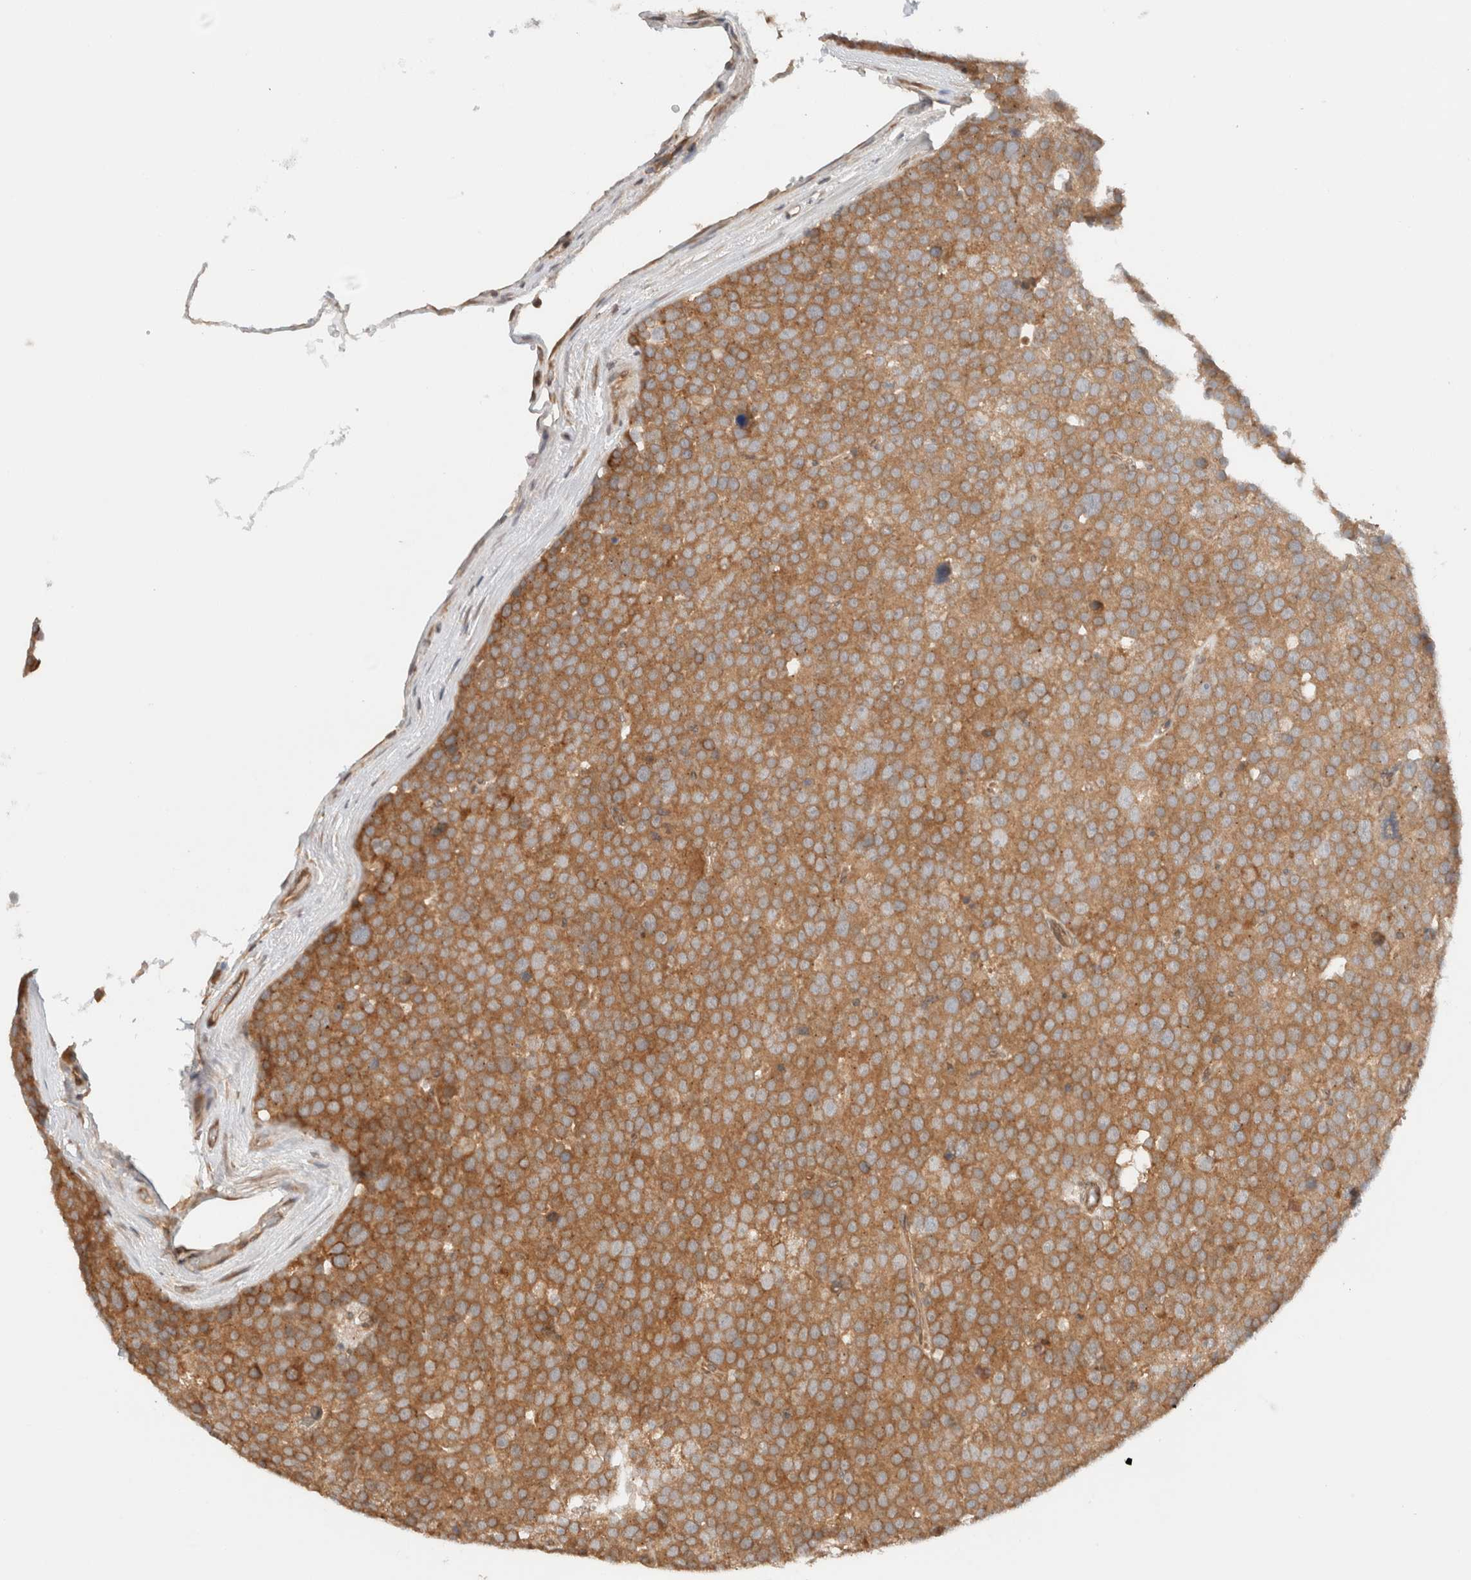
{"staining": {"intensity": "moderate", "quantity": ">75%", "location": "cytoplasmic/membranous"}, "tissue": "testis cancer", "cell_type": "Tumor cells", "image_type": "cancer", "snomed": [{"axis": "morphology", "description": "Seminoma, NOS"}, {"axis": "topography", "description": "Testis"}], "caption": "Immunohistochemical staining of human testis cancer (seminoma) displays medium levels of moderate cytoplasmic/membranous staining in about >75% of tumor cells.", "gene": "ARFGEF2", "patient": {"sex": "male", "age": 71}}